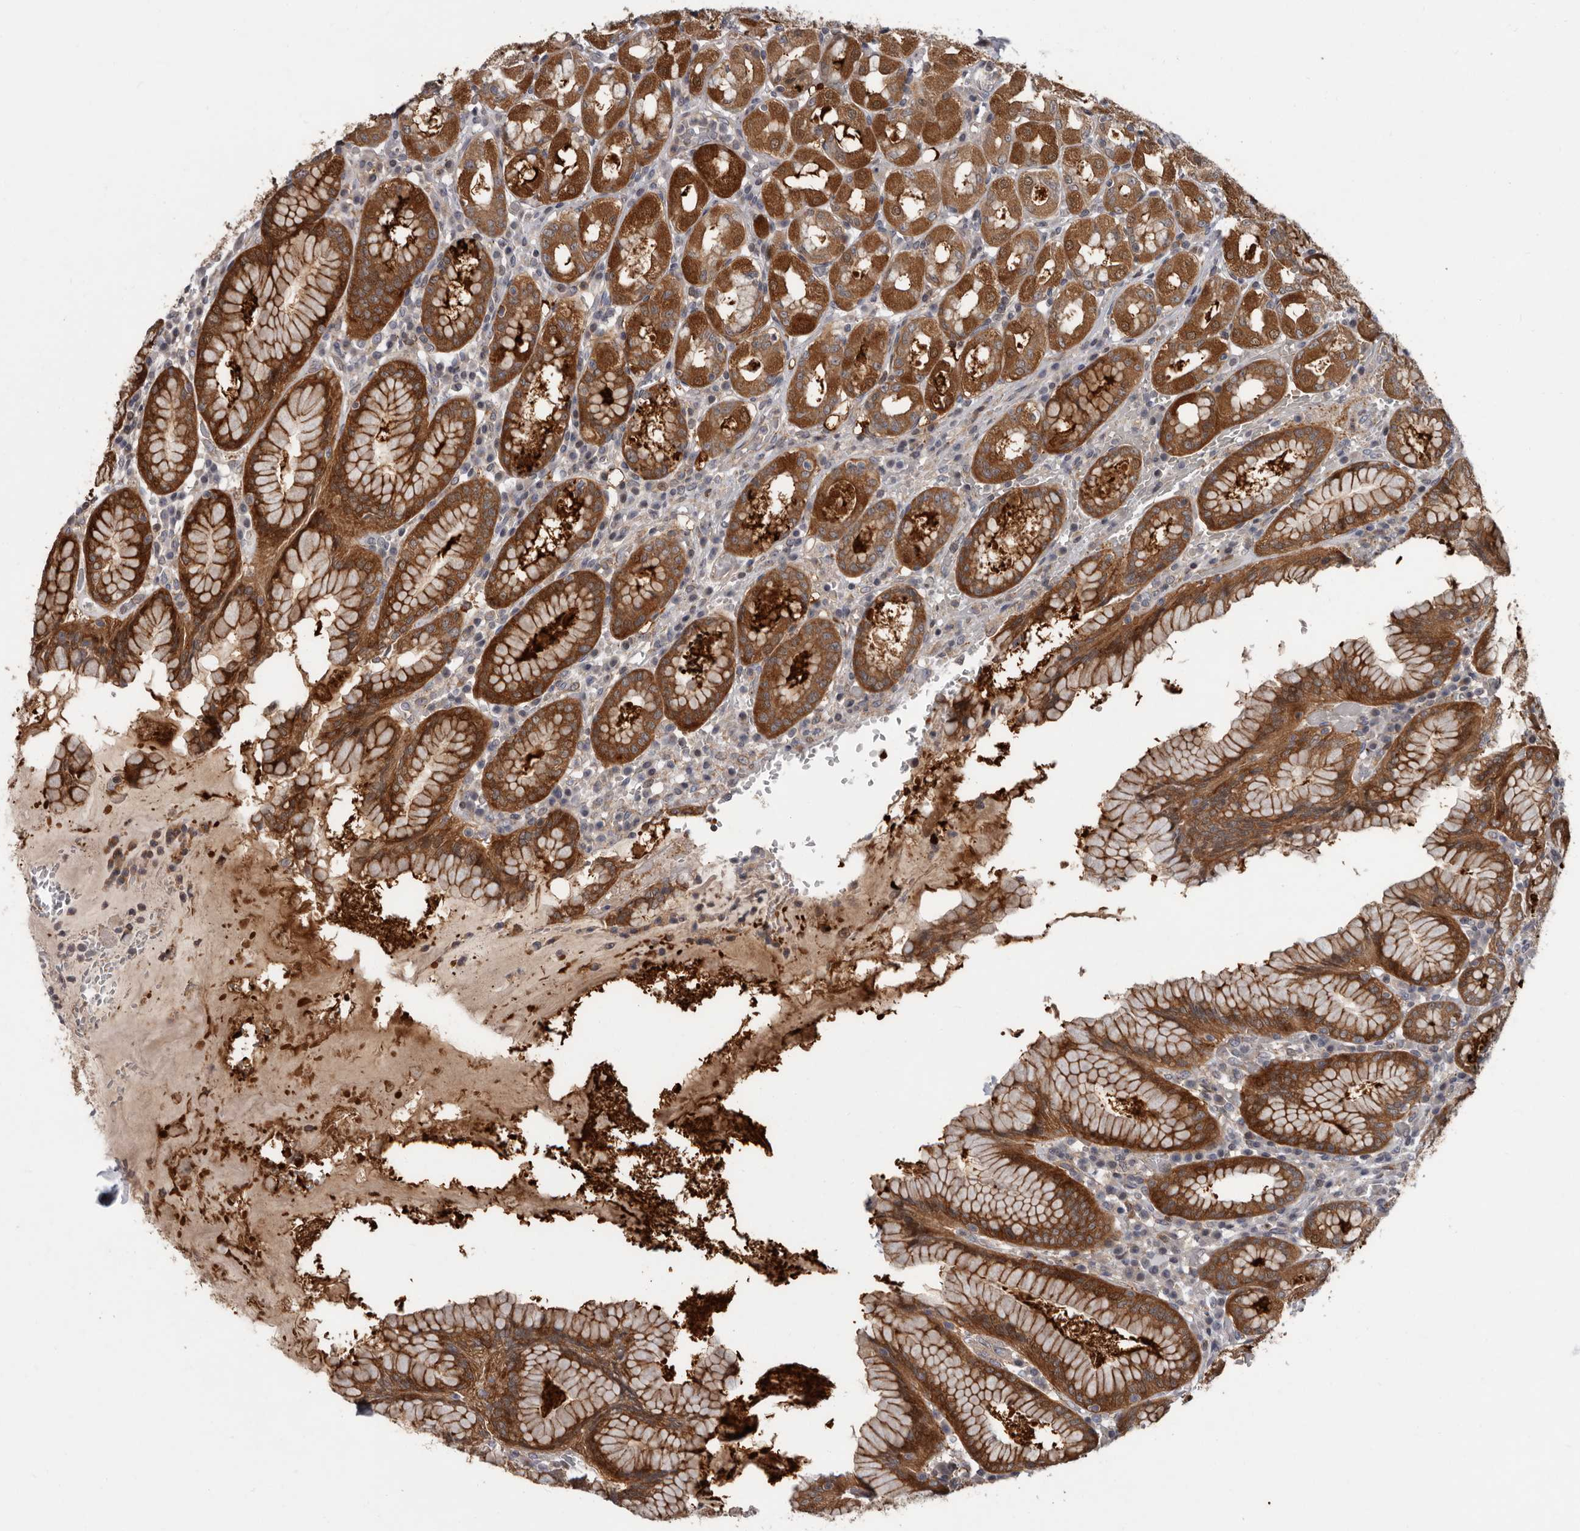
{"staining": {"intensity": "moderate", "quantity": ">75%", "location": "cytoplasmic/membranous"}, "tissue": "stomach", "cell_type": "Glandular cells", "image_type": "normal", "snomed": [{"axis": "morphology", "description": "Normal tissue, NOS"}, {"axis": "topography", "description": "Stomach"}, {"axis": "topography", "description": "Stomach, lower"}], "caption": "High-magnification brightfield microscopy of unremarkable stomach stained with DAB (3,3'-diaminobenzidine) (brown) and counterstained with hematoxylin (blue). glandular cells exhibit moderate cytoplasmic/membranous expression is seen in approximately>75% of cells. (Stains: DAB (3,3'-diaminobenzidine) in brown, nuclei in blue, Microscopy: brightfield microscopy at high magnification).", "gene": "FGFR4", "patient": {"sex": "female", "age": 56}}